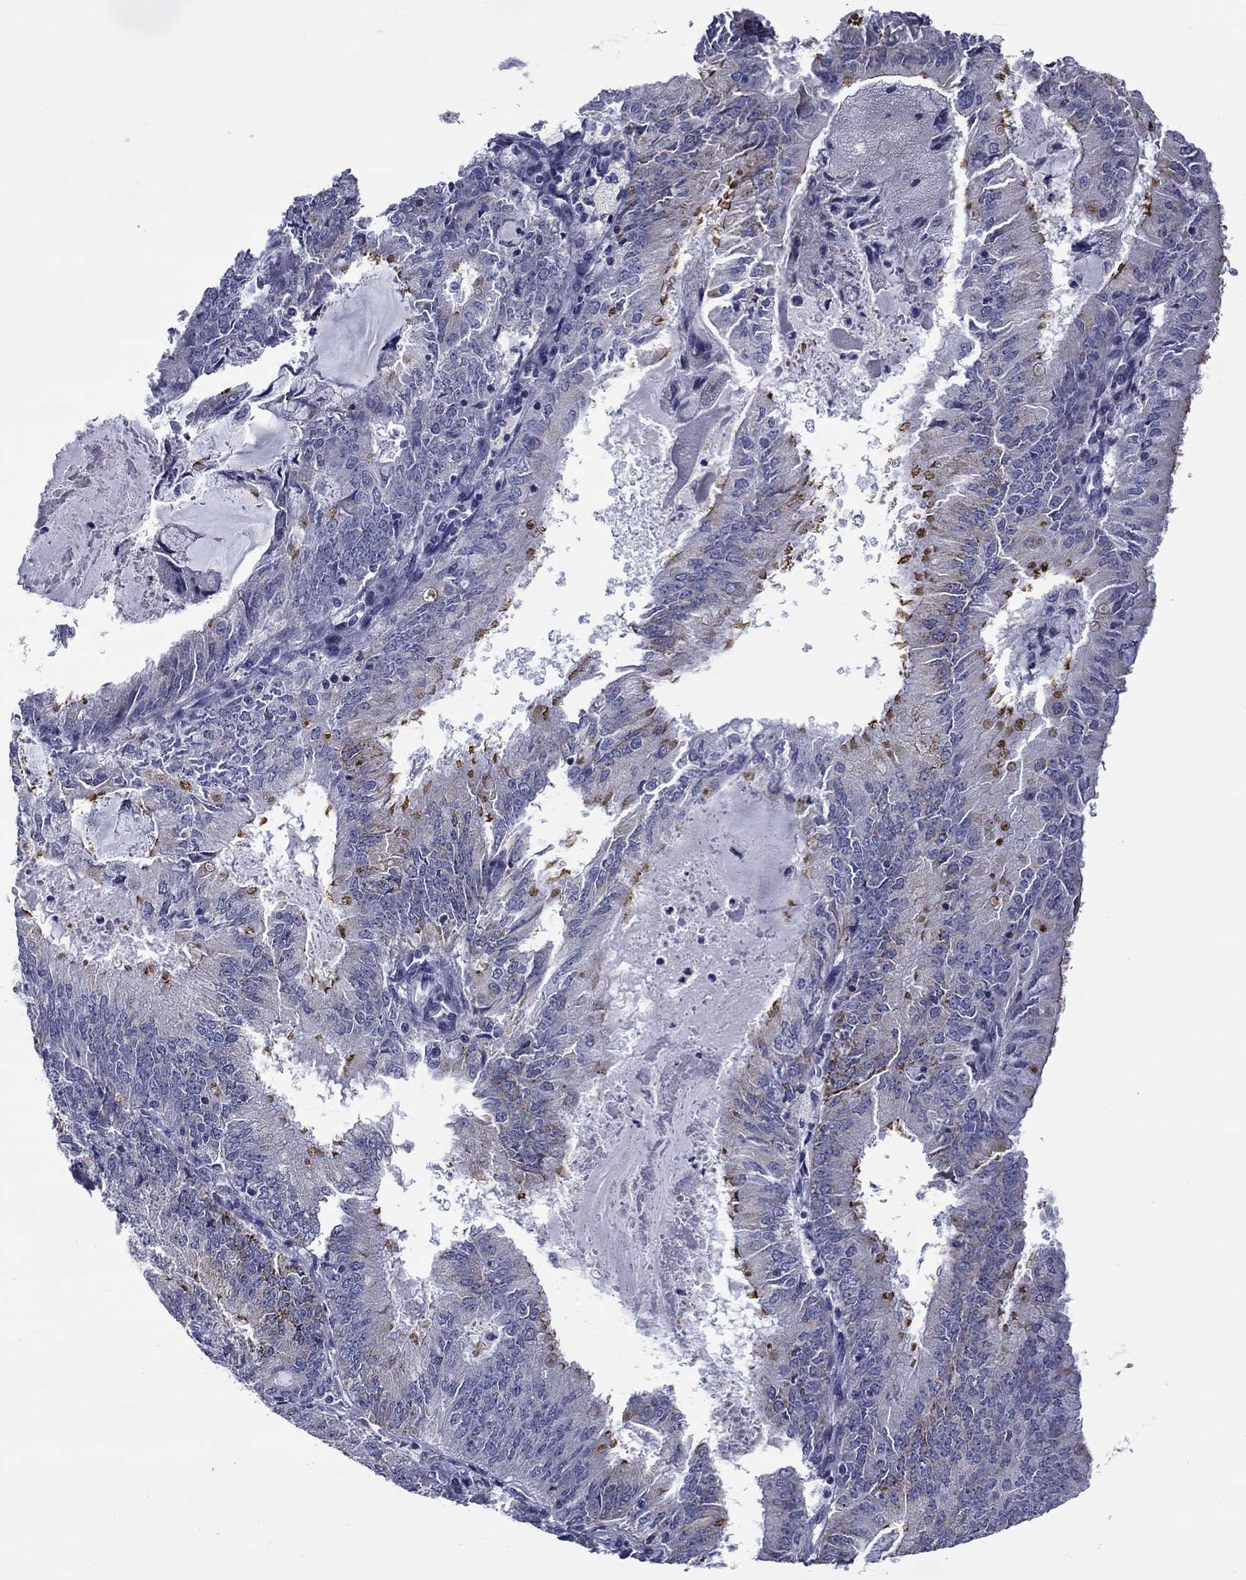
{"staining": {"intensity": "negative", "quantity": "none", "location": "none"}, "tissue": "endometrial cancer", "cell_type": "Tumor cells", "image_type": "cancer", "snomed": [{"axis": "morphology", "description": "Adenocarcinoma, NOS"}, {"axis": "topography", "description": "Endometrium"}], "caption": "High power microscopy micrograph of an IHC histopathology image of endometrial cancer (adenocarcinoma), revealing no significant expression in tumor cells.", "gene": "SPATA7", "patient": {"sex": "female", "age": 57}}